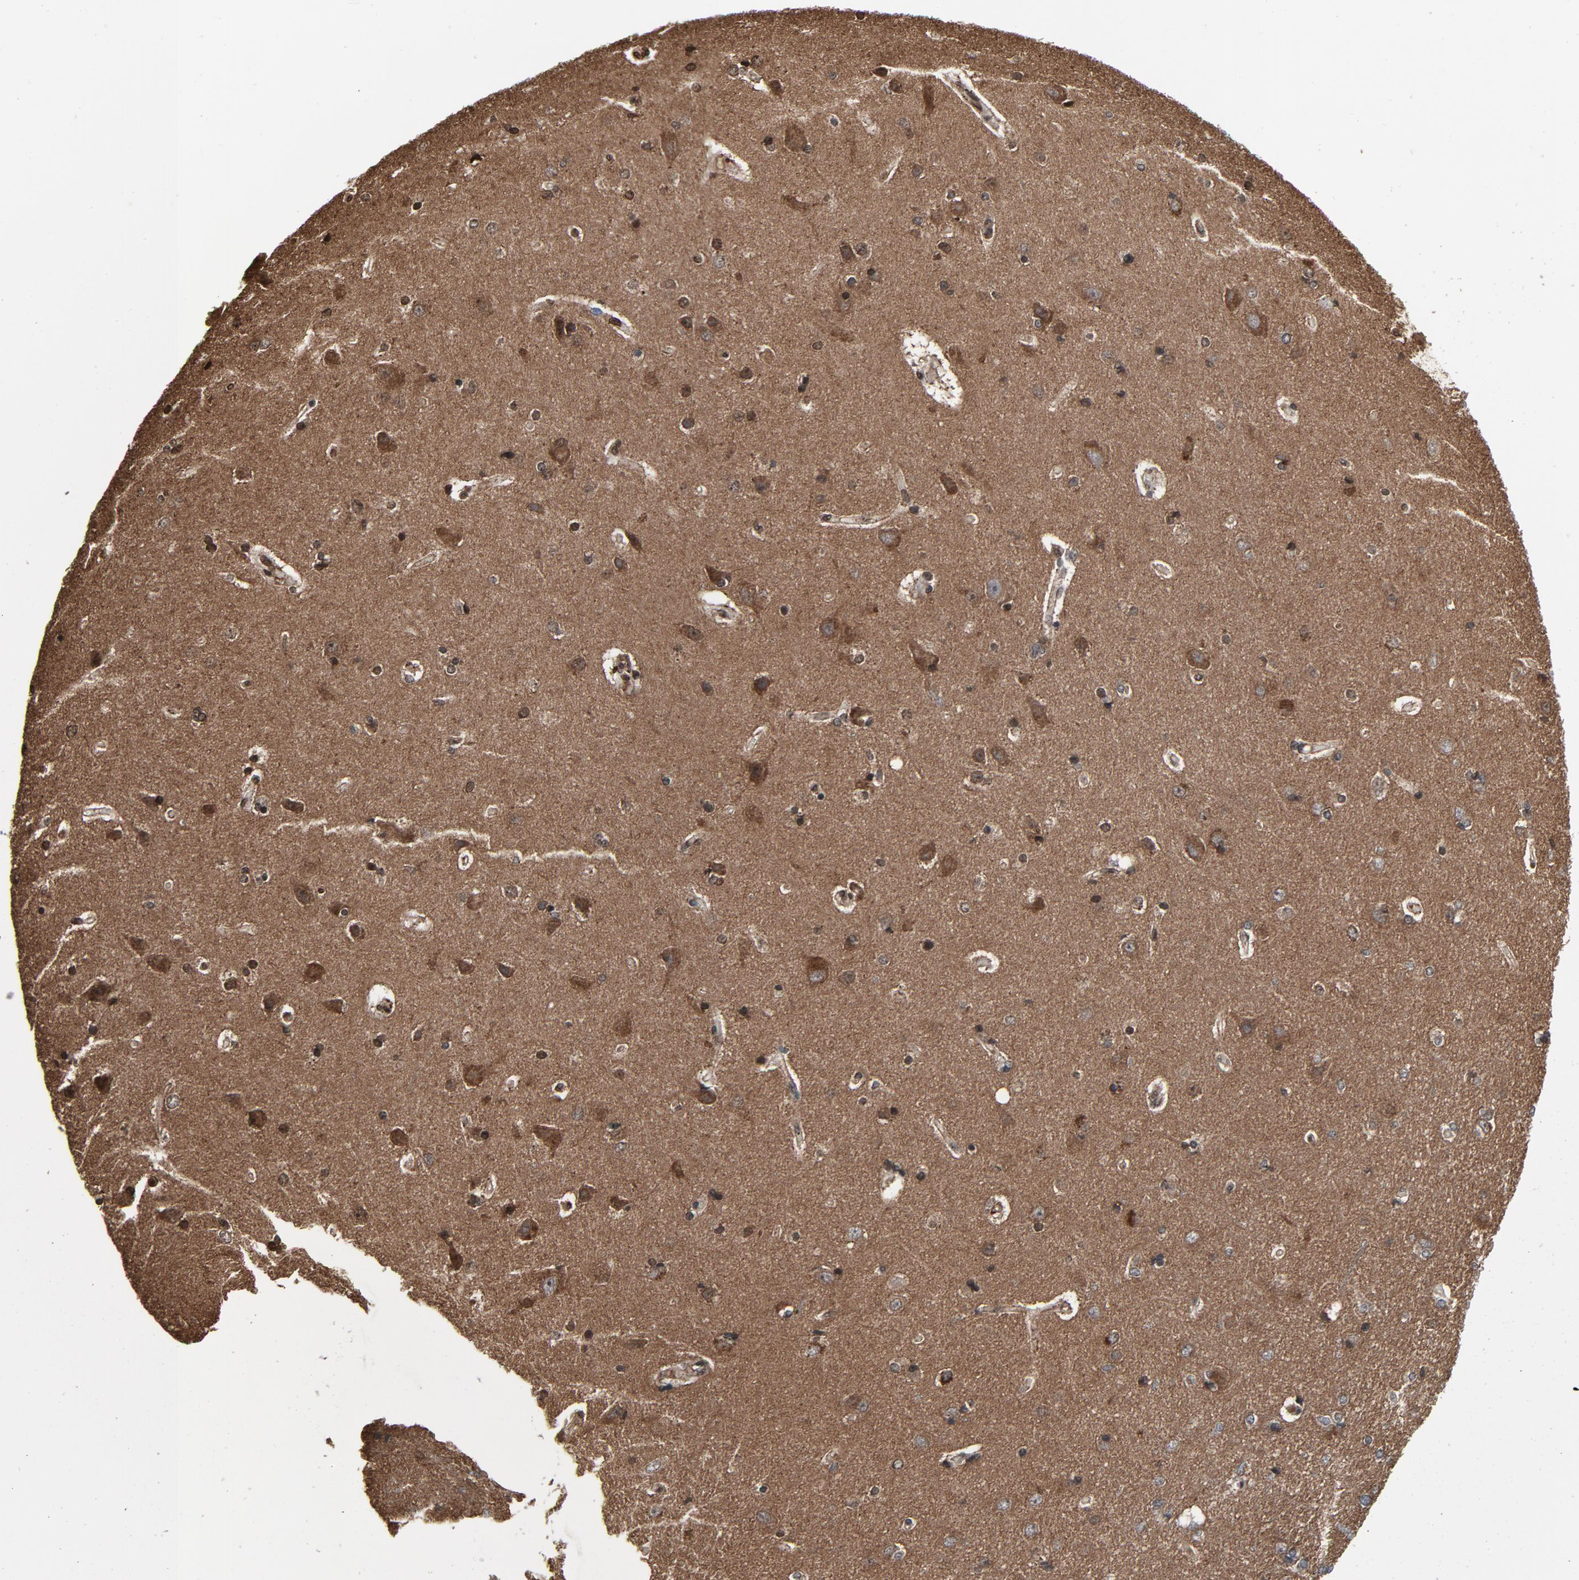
{"staining": {"intensity": "negative", "quantity": "none", "location": "none"}, "tissue": "cerebral cortex", "cell_type": "Endothelial cells", "image_type": "normal", "snomed": [{"axis": "morphology", "description": "Normal tissue, NOS"}, {"axis": "topography", "description": "Cerebral cortex"}], "caption": "A high-resolution histopathology image shows IHC staining of unremarkable cerebral cortex, which exhibits no significant staining in endothelial cells.", "gene": "PDZD4", "patient": {"sex": "male", "age": 62}}